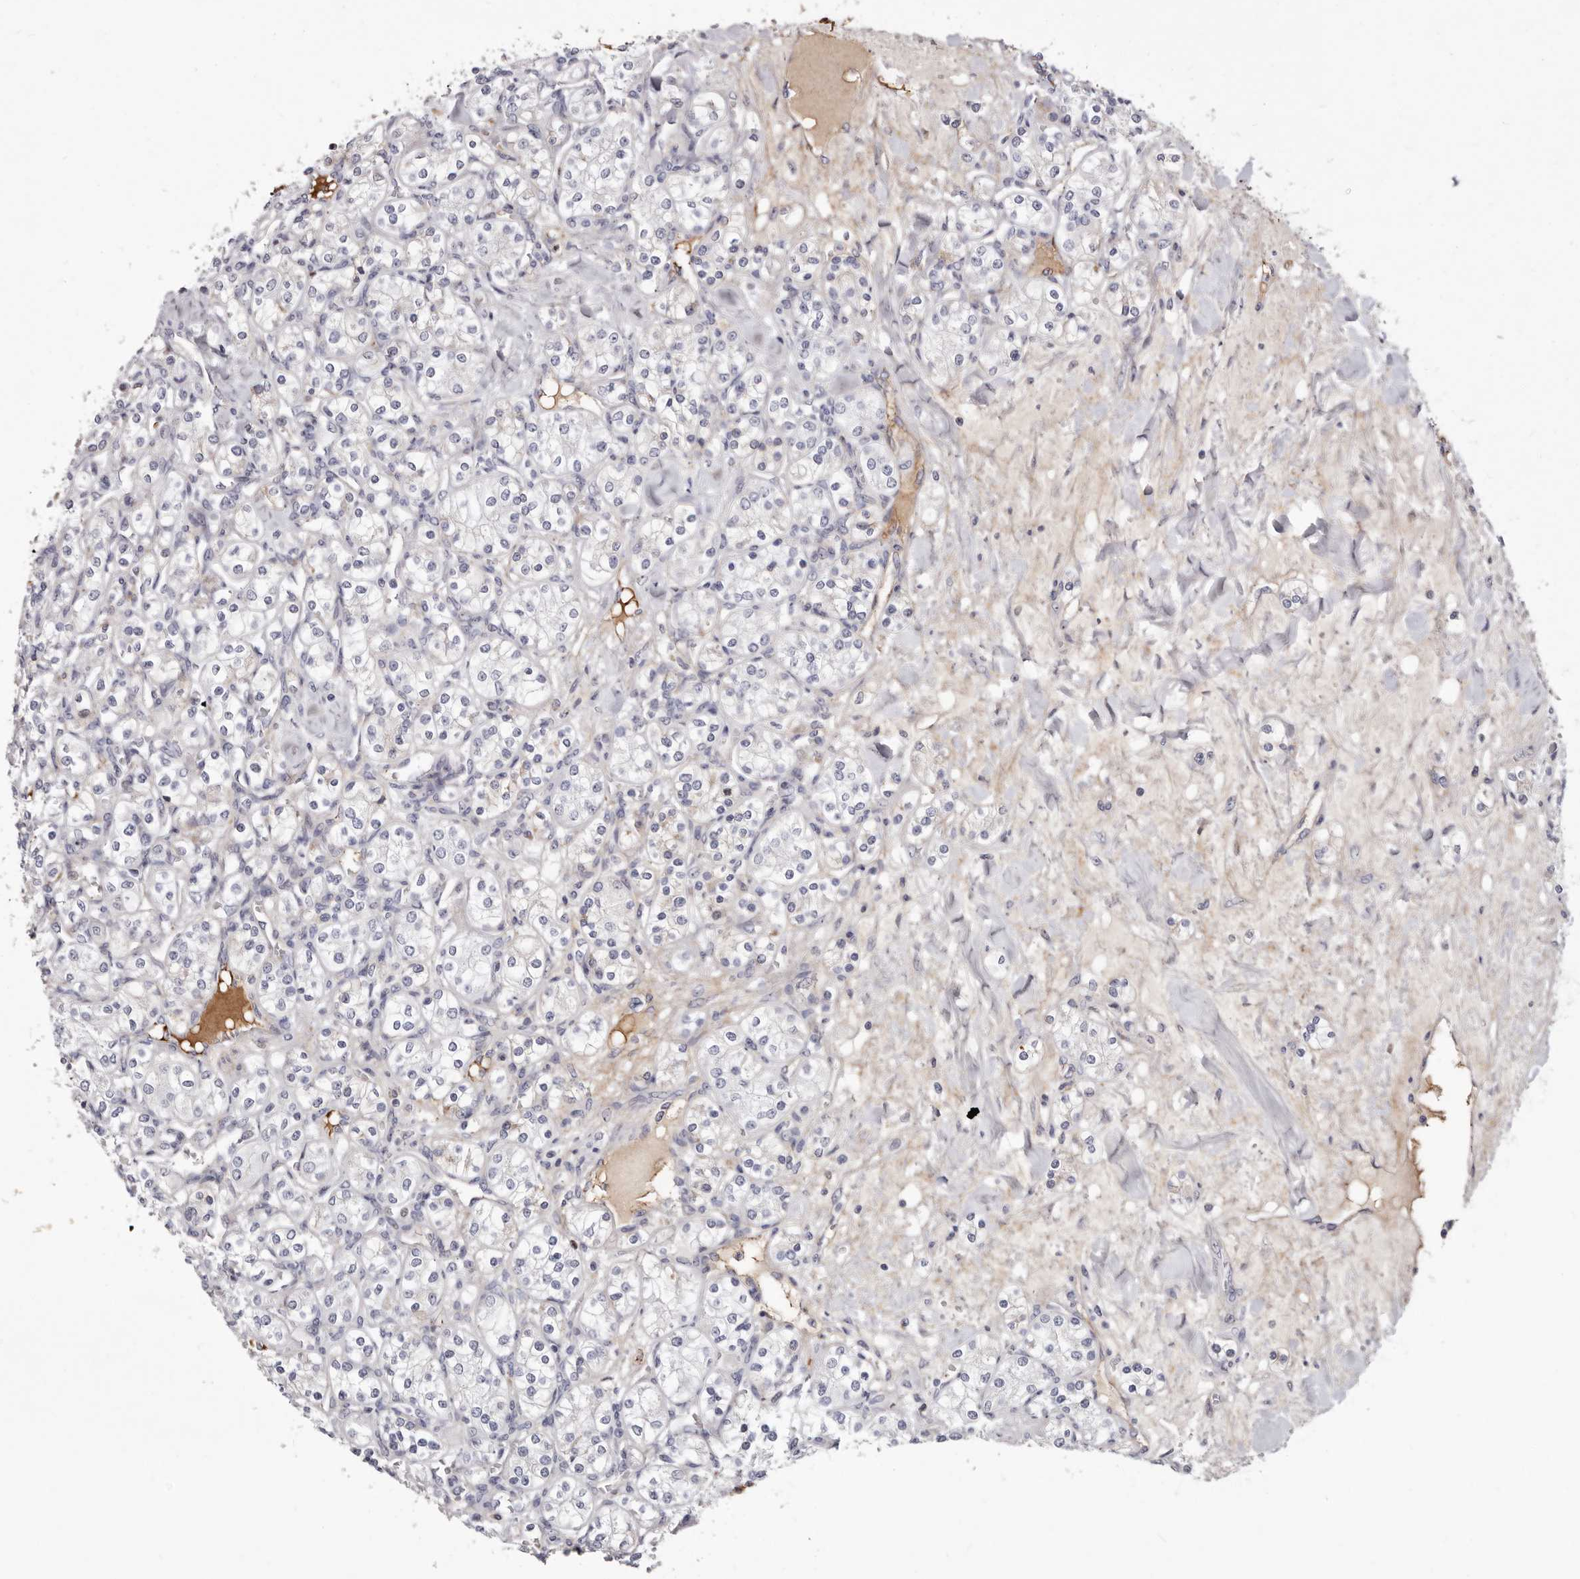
{"staining": {"intensity": "negative", "quantity": "none", "location": "none"}, "tissue": "renal cancer", "cell_type": "Tumor cells", "image_type": "cancer", "snomed": [{"axis": "morphology", "description": "Adenocarcinoma, NOS"}, {"axis": "topography", "description": "Kidney"}], "caption": "This is an IHC micrograph of human adenocarcinoma (renal). There is no staining in tumor cells.", "gene": "NUBPL", "patient": {"sex": "male", "age": 77}}